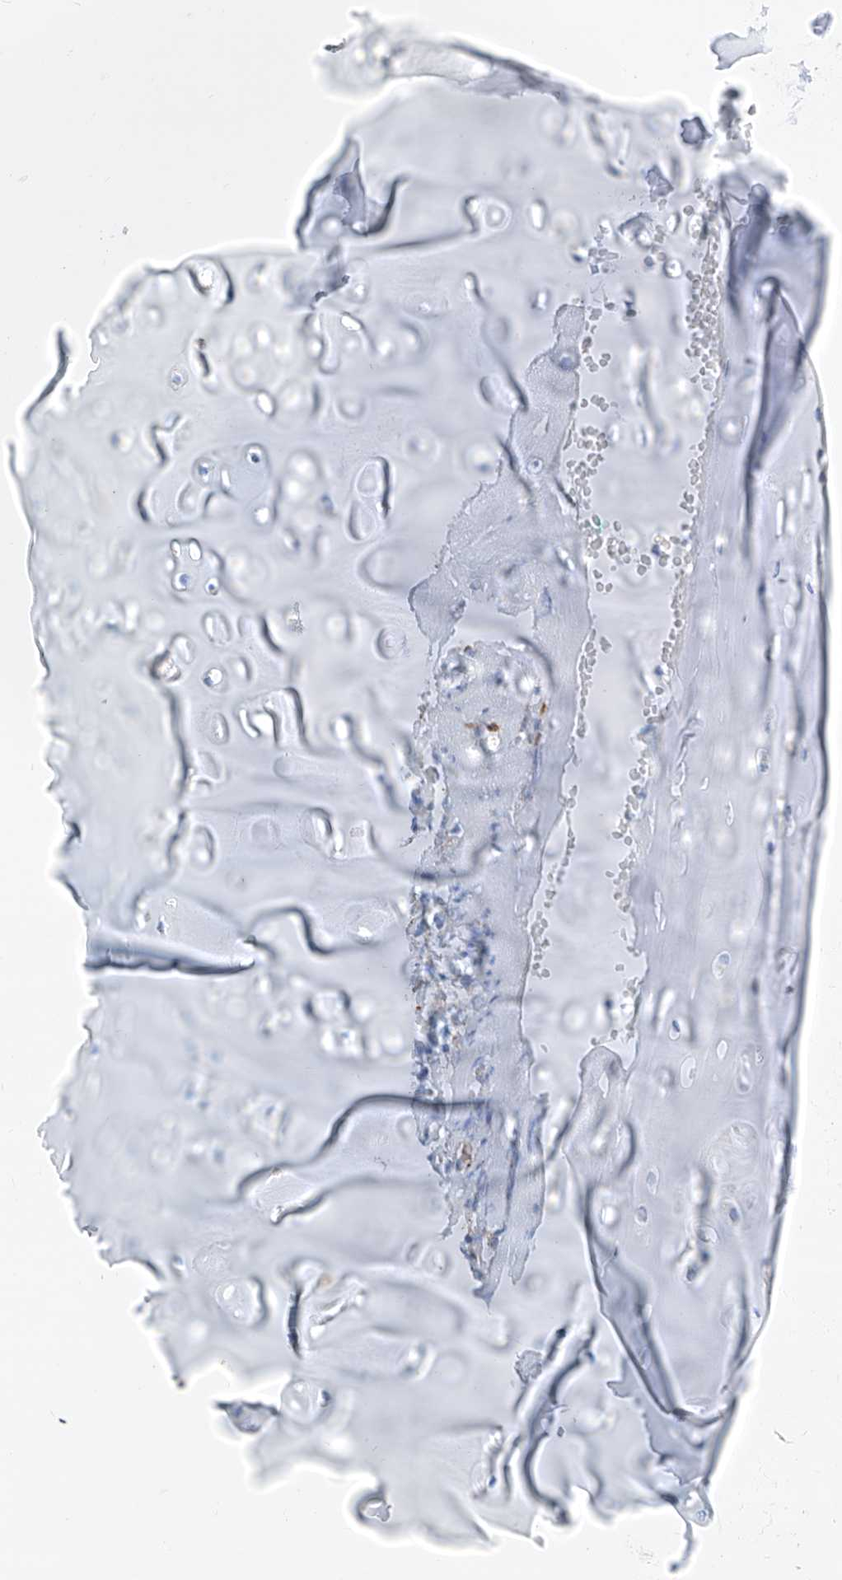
{"staining": {"intensity": "negative", "quantity": "none", "location": "none"}, "tissue": "adipose tissue", "cell_type": "Adipocytes", "image_type": "normal", "snomed": [{"axis": "morphology", "description": "Normal tissue, NOS"}, {"axis": "morphology", "description": "Basal cell carcinoma"}, {"axis": "topography", "description": "Cartilage tissue"}, {"axis": "topography", "description": "Nasopharynx"}, {"axis": "topography", "description": "Oral tissue"}], "caption": "High power microscopy histopathology image of an IHC image of benign adipose tissue, revealing no significant expression in adipocytes.", "gene": "C6orf62", "patient": {"sex": "female", "age": 77}}